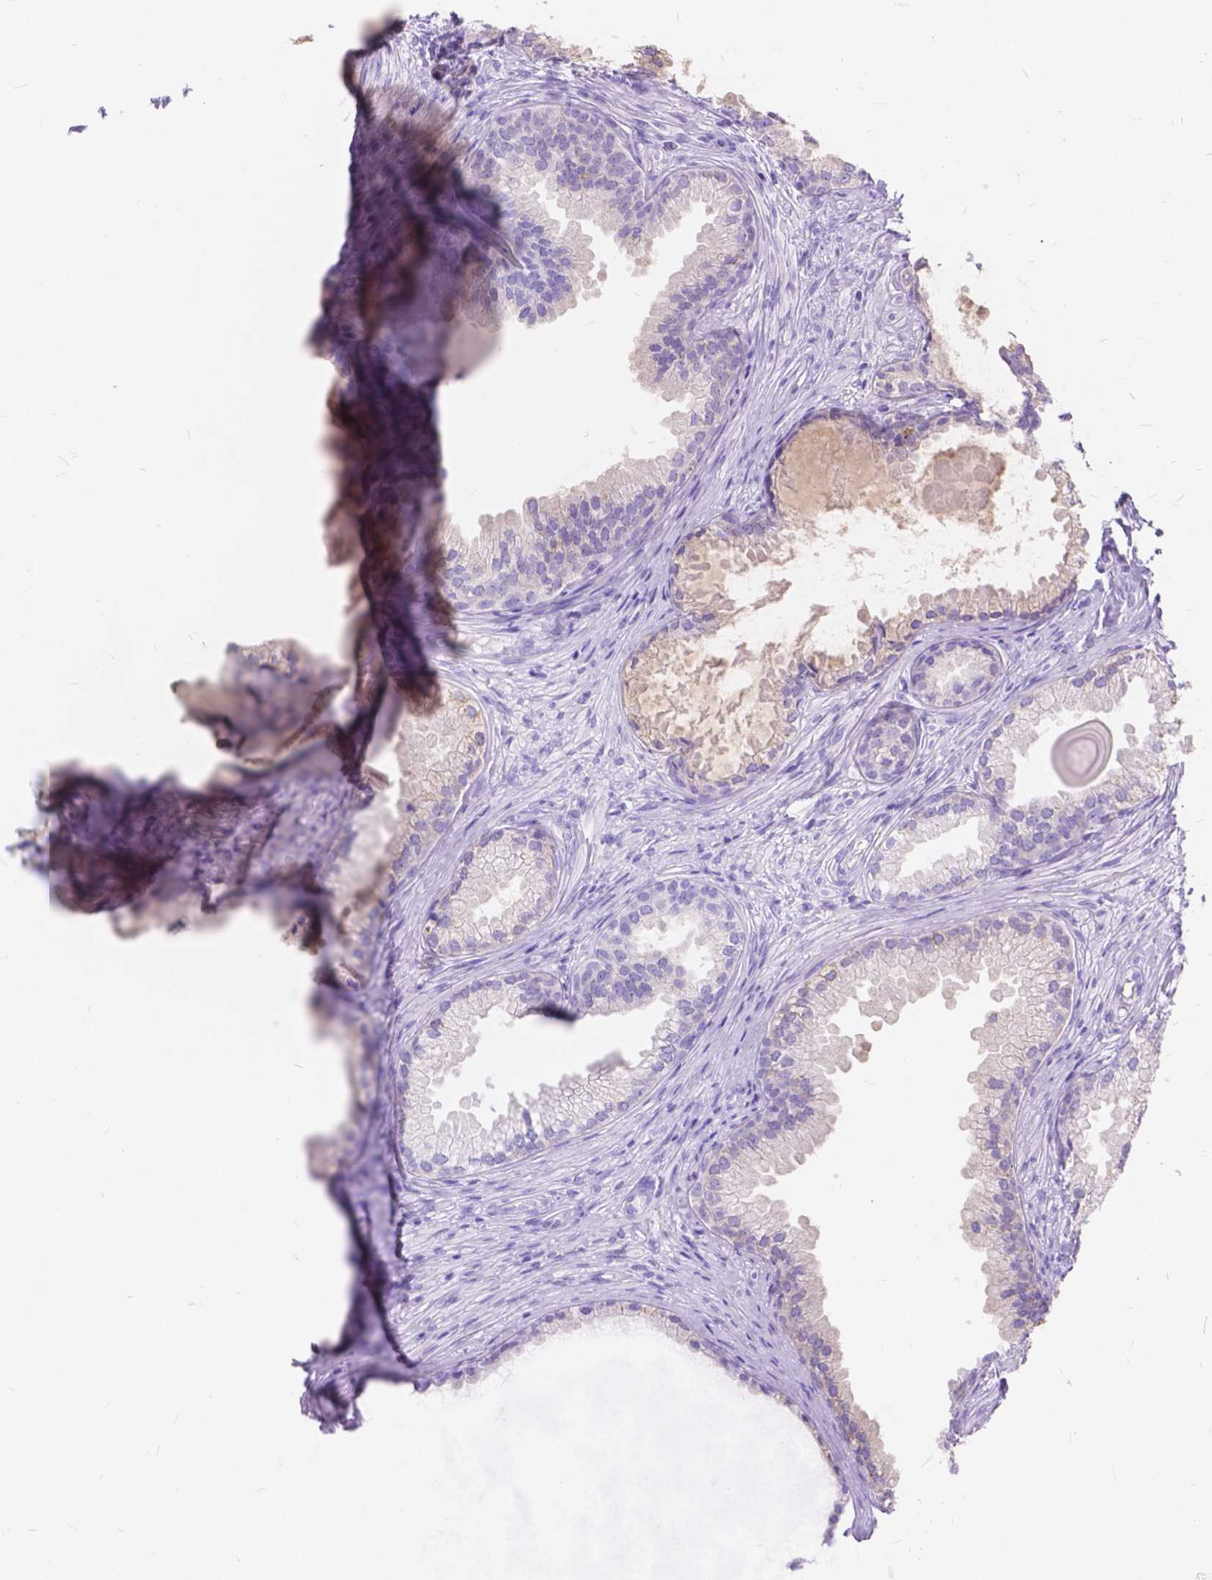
{"staining": {"intensity": "negative", "quantity": "none", "location": "none"}, "tissue": "prostate cancer", "cell_type": "Tumor cells", "image_type": "cancer", "snomed": [{"axis": "morphology", "description": "Adenocarcinoma, High grade"}, {"axis": "topography", "description": "Prostate"}], "caption": "Photomicrograph shows no significant protein positivity in tumor cells of prostate cancer.", "gene": "FOXL2", "patient": {"sex": "male", "age": 83}}